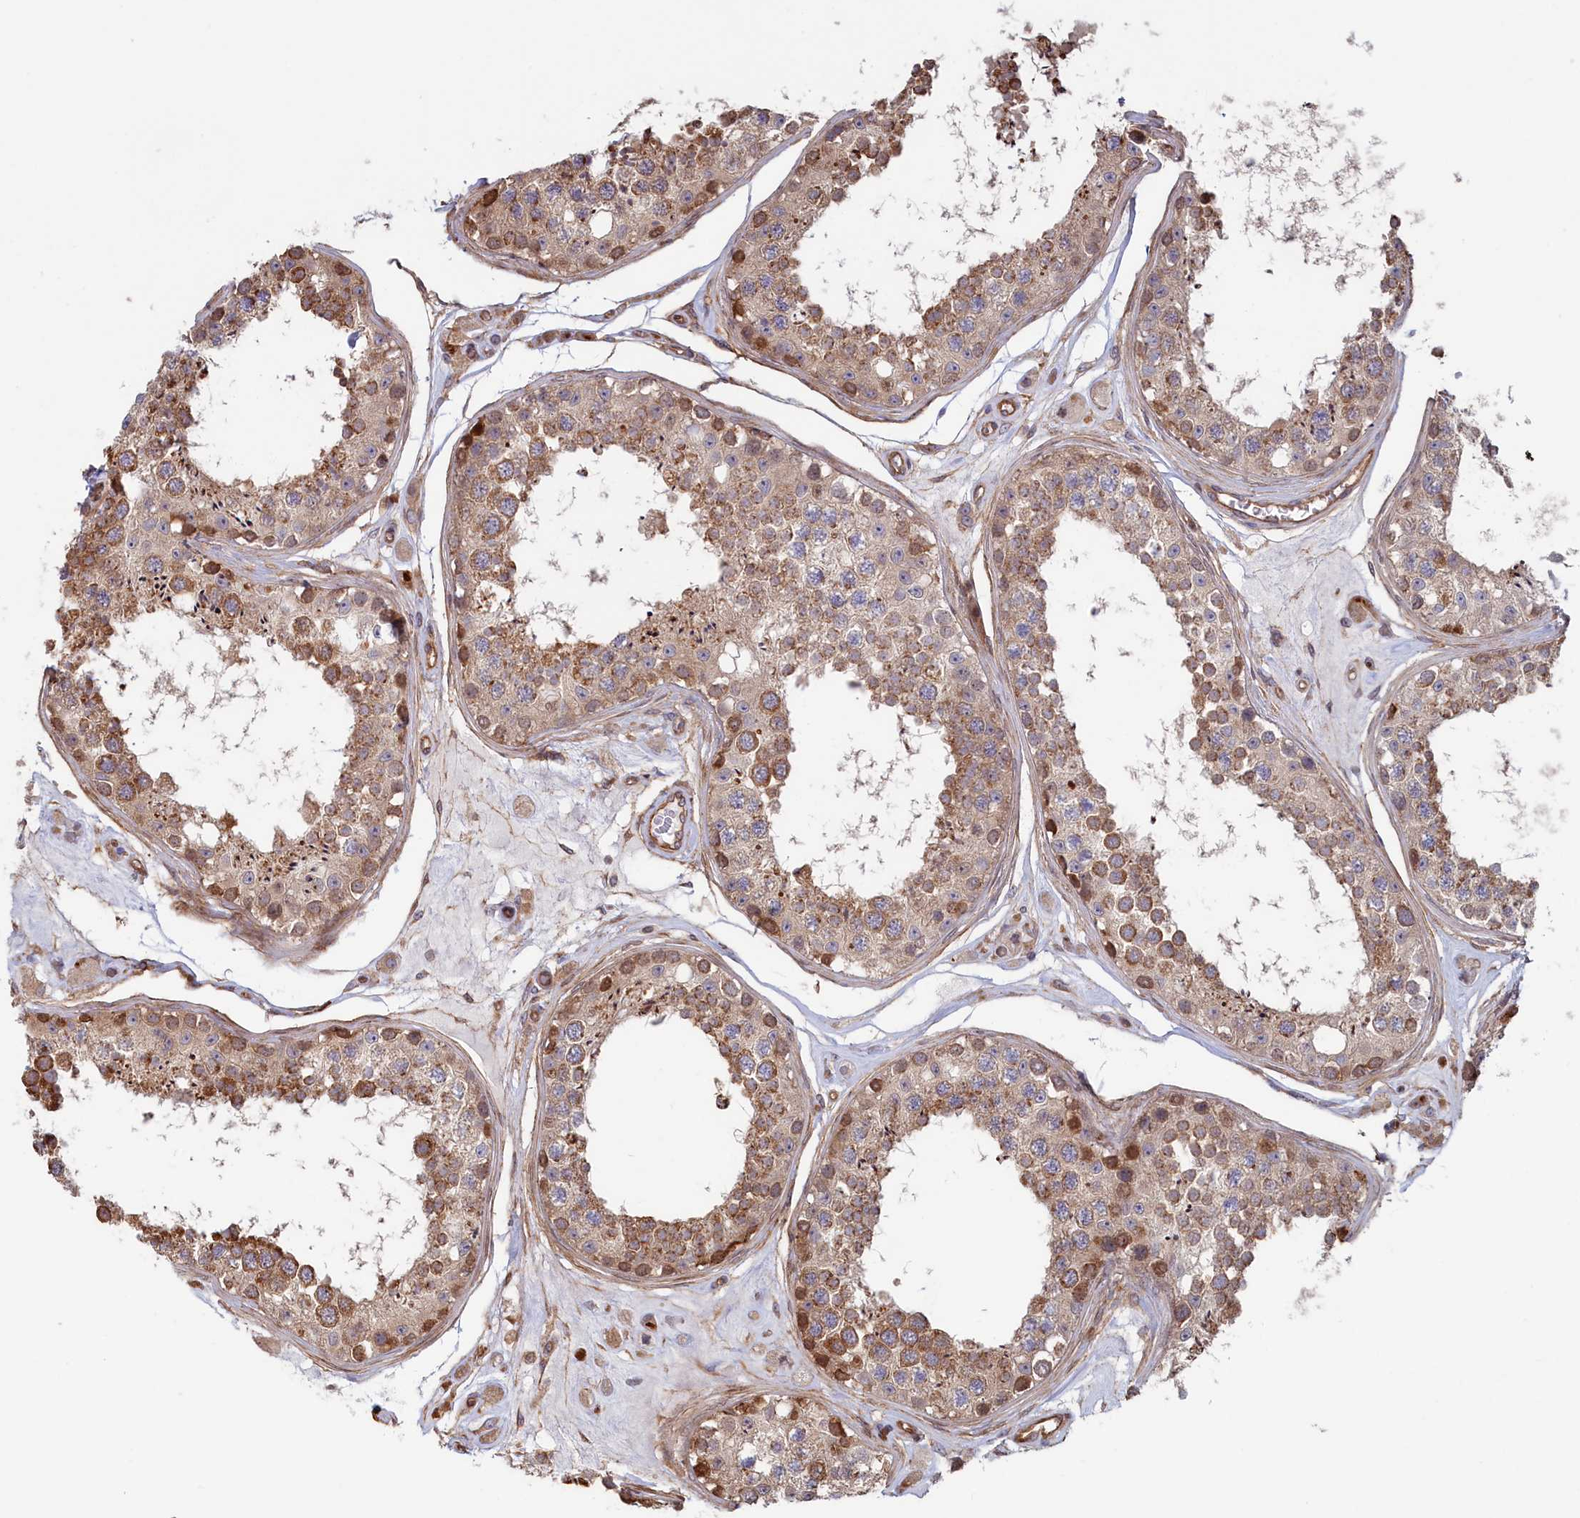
{"staining": {"intensity": "moderate", "quantity": ">75%", "location": "cytoplasmic/membranous"}, "tissue": "testis", "cell_type": "Cells in seminiferous ducts", "image_type": "normal", "snomed": [{"axis": "morphology", "description": "Normal tissue, NOS"}, {"axis": "topography", "description": "Testis"}], "caption": "Testis stained with DAB (3,3'-diaminobenzidine) immunohistochemistry (IHC) reveals medium levels of moderate cytoplasmic/membranous expression in approximately >75% of cells in seminiferous ducts.", "gene": "RILPL1", "patient": {"sex": "male", "age": 25}}